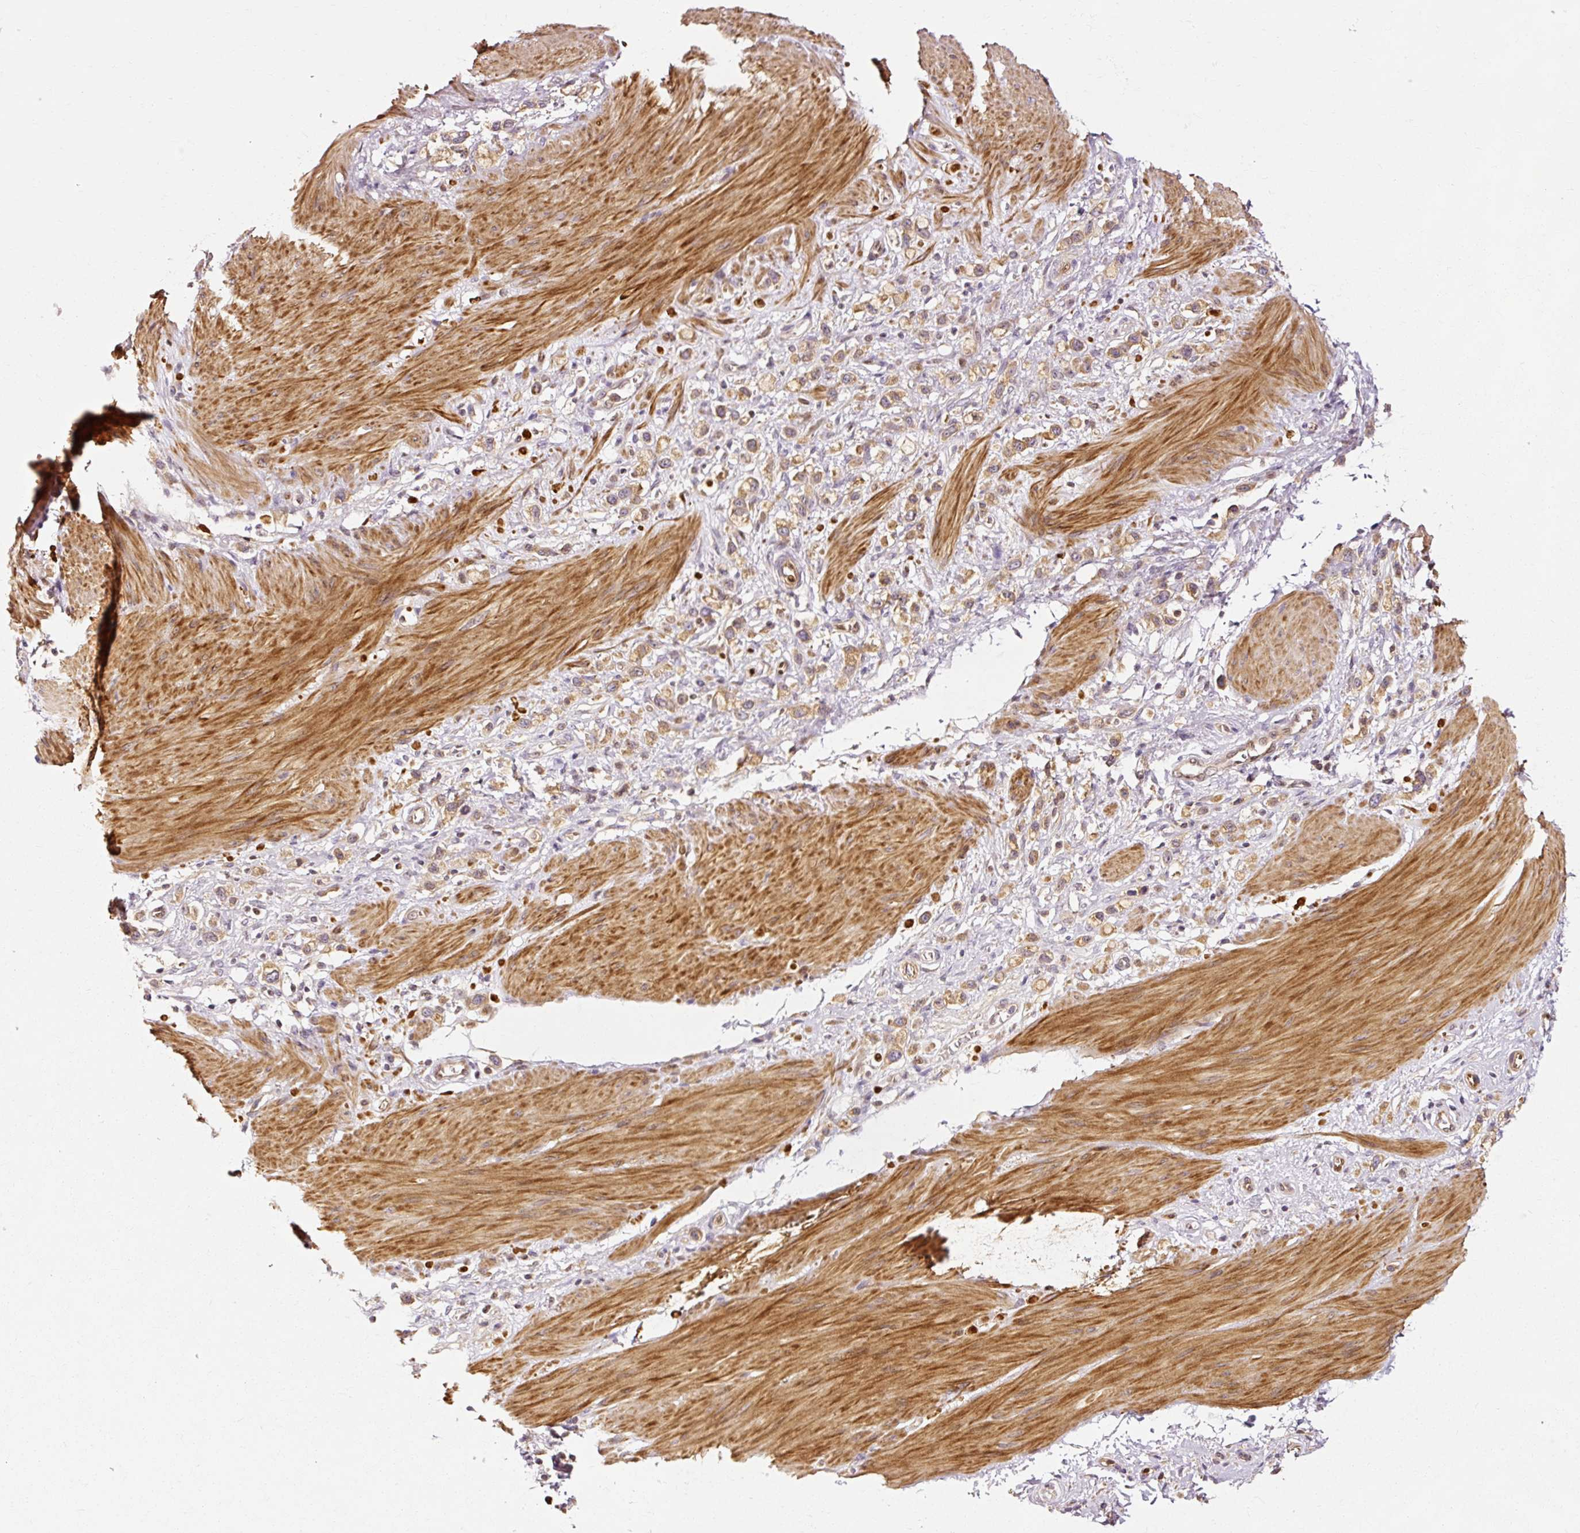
{"staining": {"intensity": "moderate", "quantity": ">75%", "location": "cytoplasmic/membranous"}, "tissue": "stomach cancer", "cell_type": "Tumor cells", "image_type": "cancer", "snomed": [{"axis": "morphology", "description": "Adenocarcinoma, NOS"}, {"axis": "topography", "description": "Stomach"}], "caption": "A medium amount of moderate cytoplasmic/membranous expression is identified in about >75% of tumor cells in stomach adenocarcinoma tissue.", "gene": "NAPA", "patient": {"sex": "female", "age": 65}}